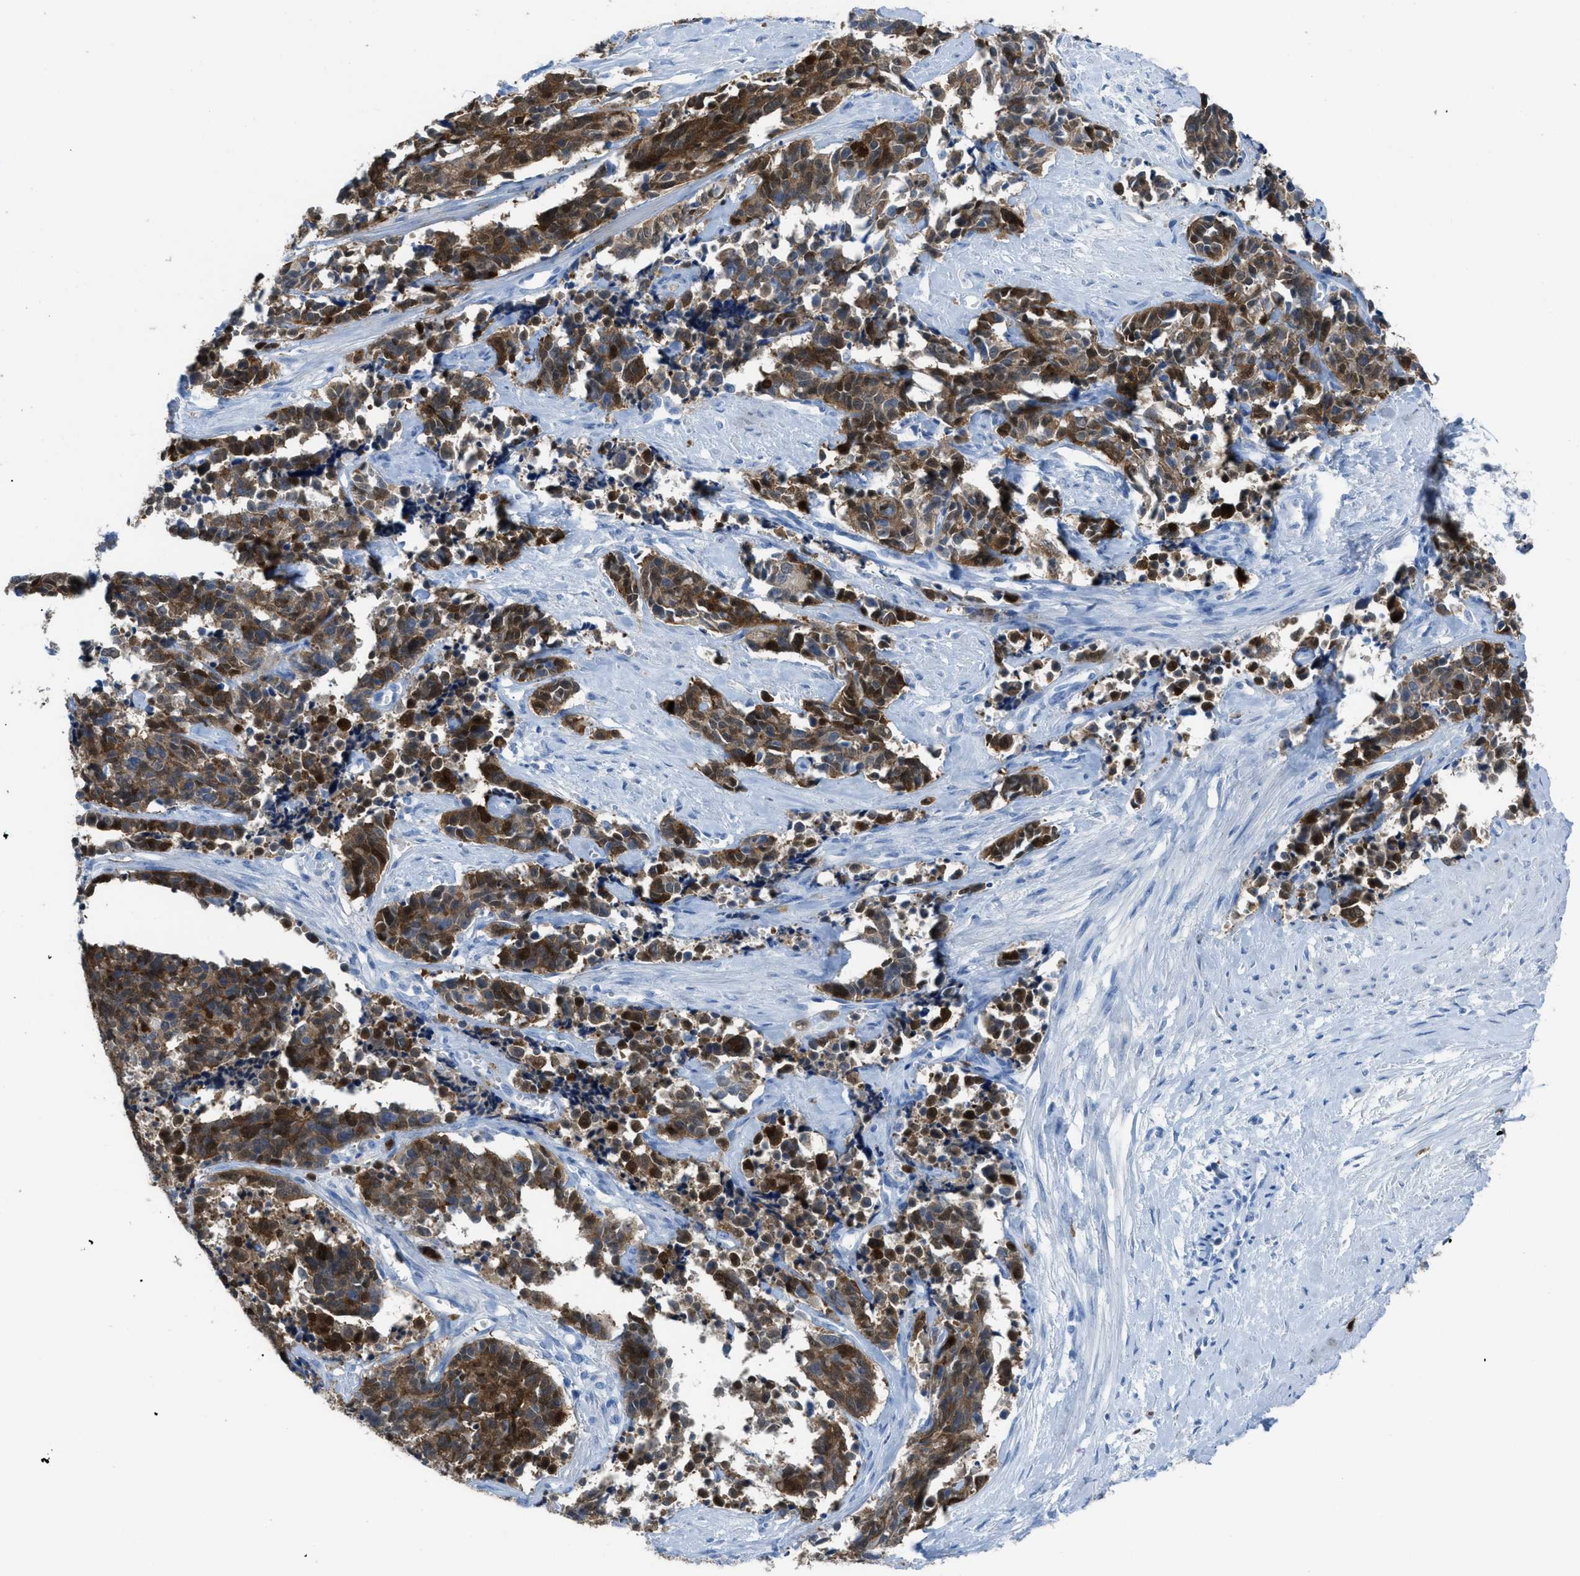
{"staining": {"intensity": "moderate", "quantity": ">75%", "location": "cytoplasmic/membranous"}, "tissue": "cervical cancer", "cell_type": "Tumor cells", "image_type": "cancer", "snomed": [{"axis": "morphology", "description": "Squamous cell carcinoma, NOS"}, {"axis": "topography", "description": "Cervix"}], "caption": "The image shows a brown stain indicating the presence of a protein in the cytoplasmic/membranous of tumor cells in cervical cancer.", "gene": "CDKN2A", "patient": {"sex": "female", "age": 35}}